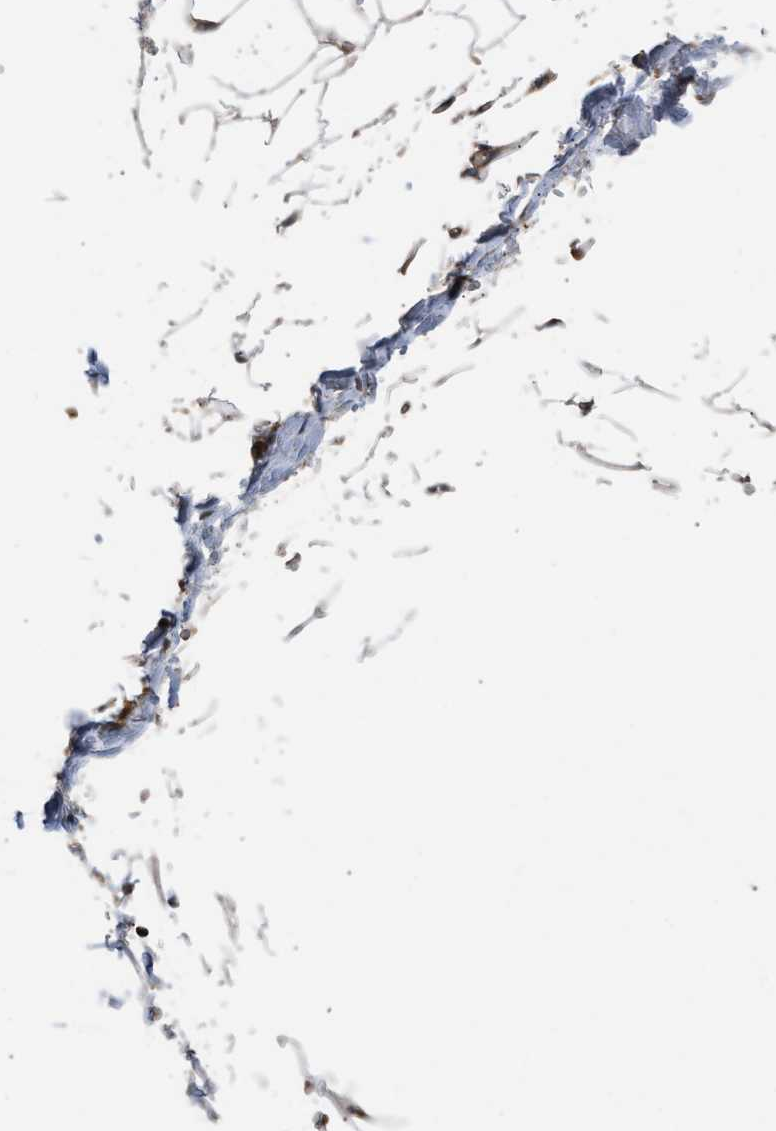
{"staining": {"intensity": "weak", "quantity": "25%-75%", "location": "cytoplasmic/membranous"}, "tissue": "adipose tissue", "cell_type": "Adipocytes", "image_type": "normal", "snomed": [{"axis": "morphology", "description": "Normal tissue, NOS"}, {"axis": "topography", "description": "Breast"}, {"axis": "topography", "description": "Adipose tissue"}], "caption": "IHC histopathology image of unremarkable adipose tissue: human adipose tissue stained using immunohistochemistry demonstrates low levels of weak protein expression localized specifically in the cytoplasmic/membranous of adipocytes, appearing as a cytoplasmic/membranous brown color.", "gene": "STAU1", "patient": {"sex": "female", "age": 25}}